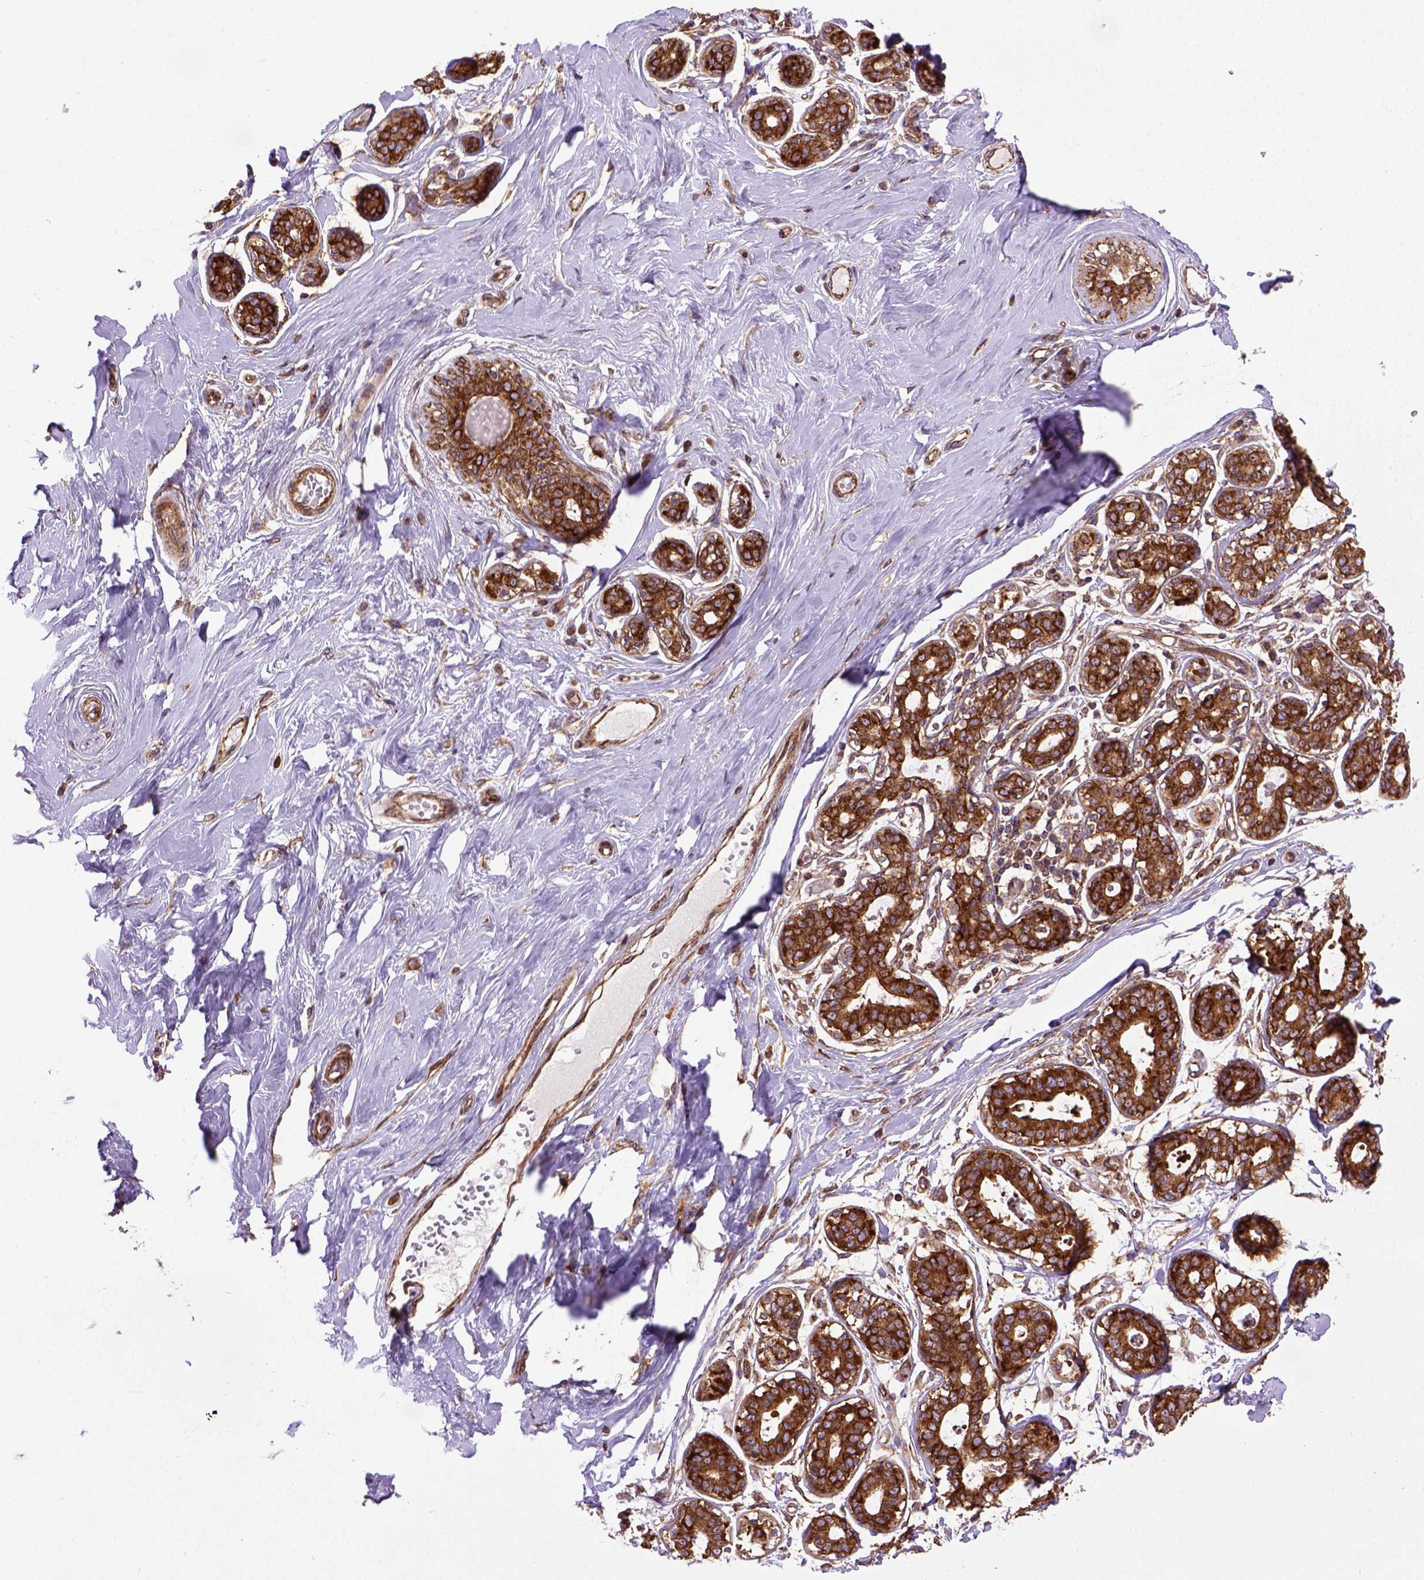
{"staining": {"intensity": "moderate", "quantity": "25%-75%", "location": "cytoplasmic/membranous"}, "tissue": "breast", "cell_type": "Adipocytes", "image_type": "normal", "snomed": [{"axis": "morphology", "description": "Normal tissue, NOS"}, {"axis": "topography", "description": "Skin"}, {"axis": "topography", "description": "Breast"}], "caption": "Brown immunohistochemical staining in normal breast displays moderate cytoplasmic/membranous expression in approximately 25%-75% of adipocytes. (DAB IHC, brown staining for protein, blue staining for nuclei).", "gene": "CAPRIN1", "patient": {"sex": "female", "age": 43}}